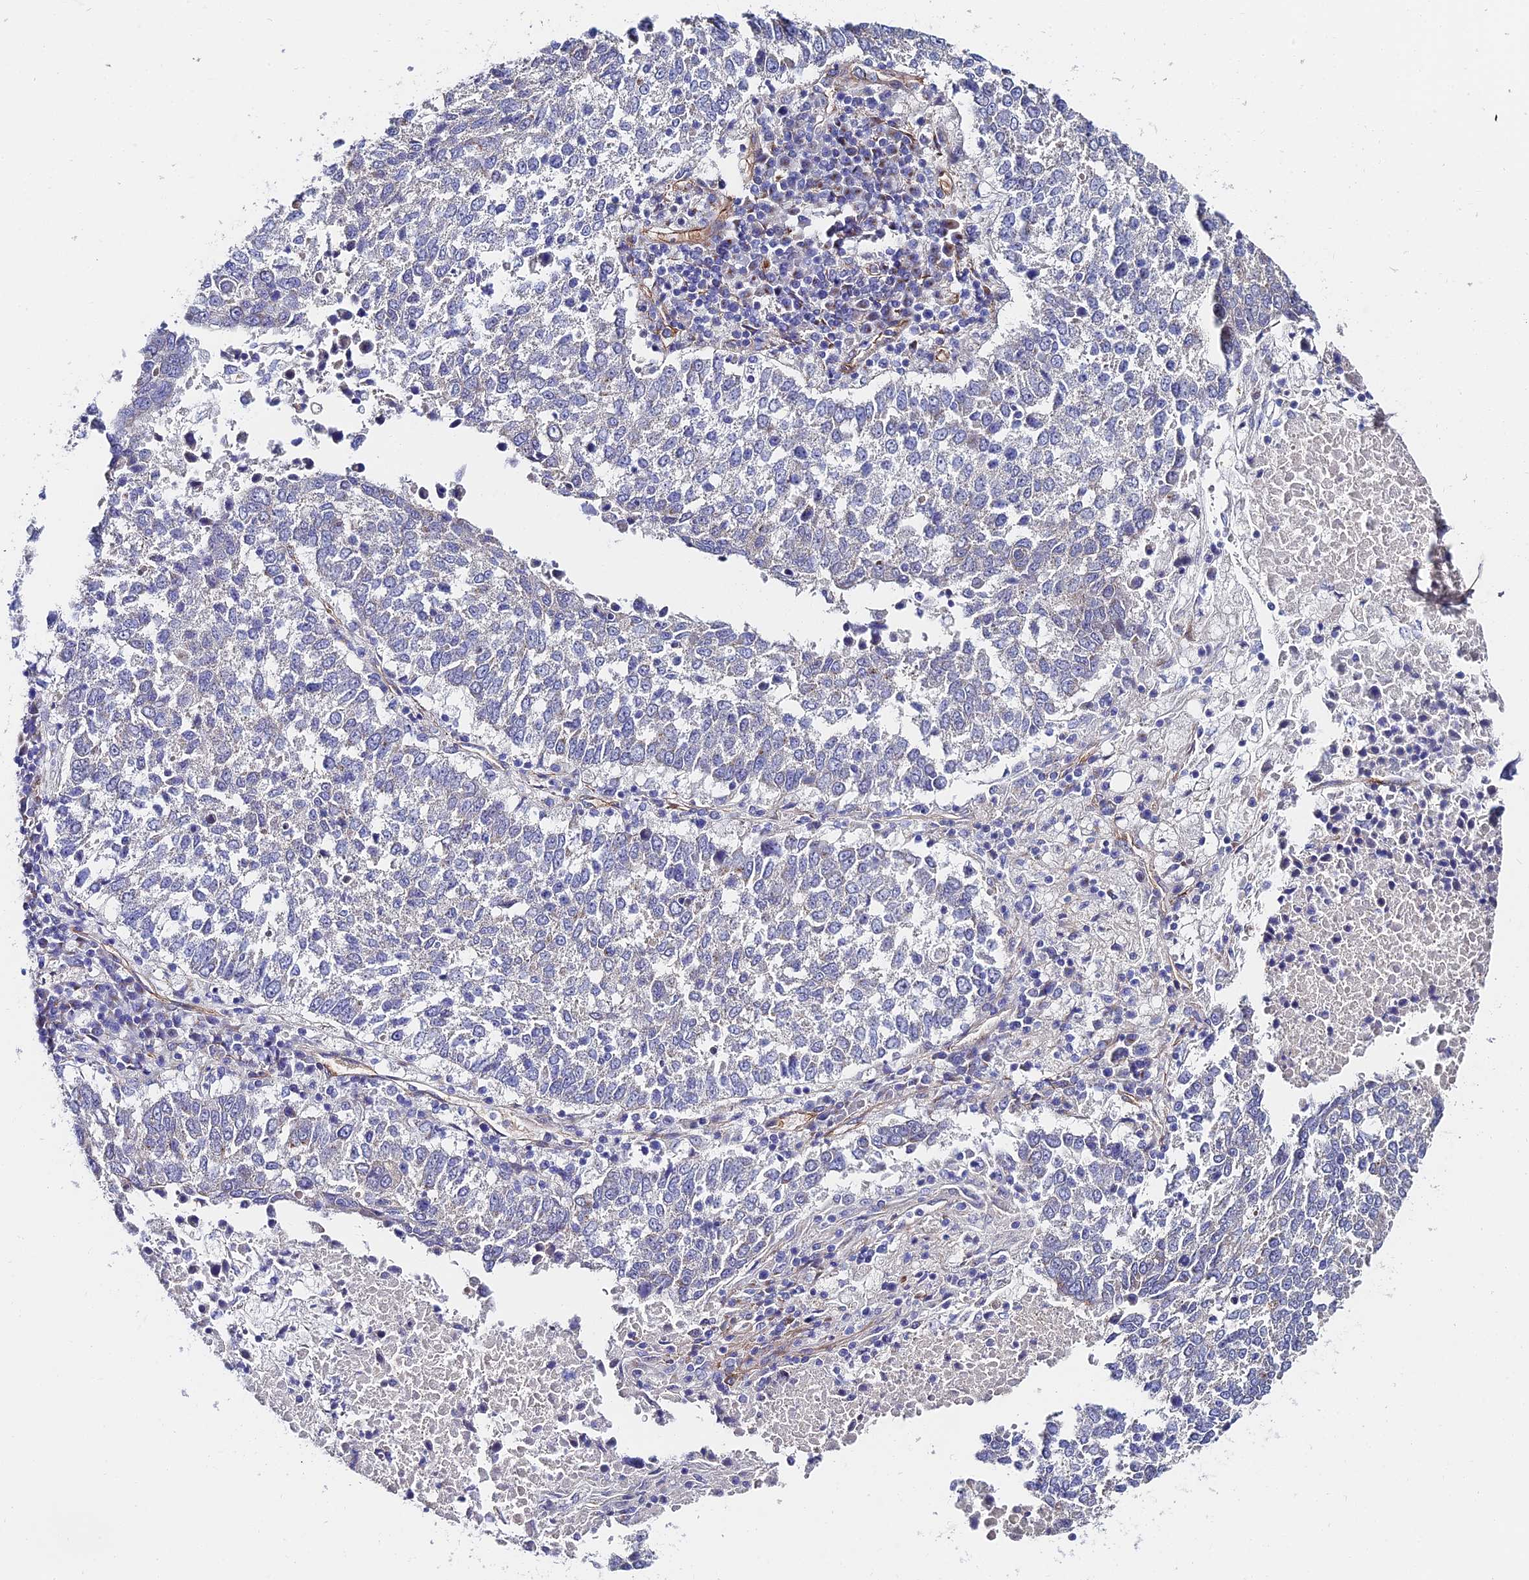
{"staining": {"intensity": "negative", "quantity": "none", "location": "none"}, "tissue": "lung cancer", "cell_type": "Tumor cells", "image_type": "cancer", "snomed": [{"axis": "morphology", "description": "Squamous cell carcinoma, NOS"}, {"axis": "topography", "description": "Lung"}], "caption": "Squamous cell carcinoma (lung) stained for a protein using immunohistochemistry reveals no staining tumor cells.", "gene": "ADGRF3", "patient": {"sex": "male", "age": 73}}